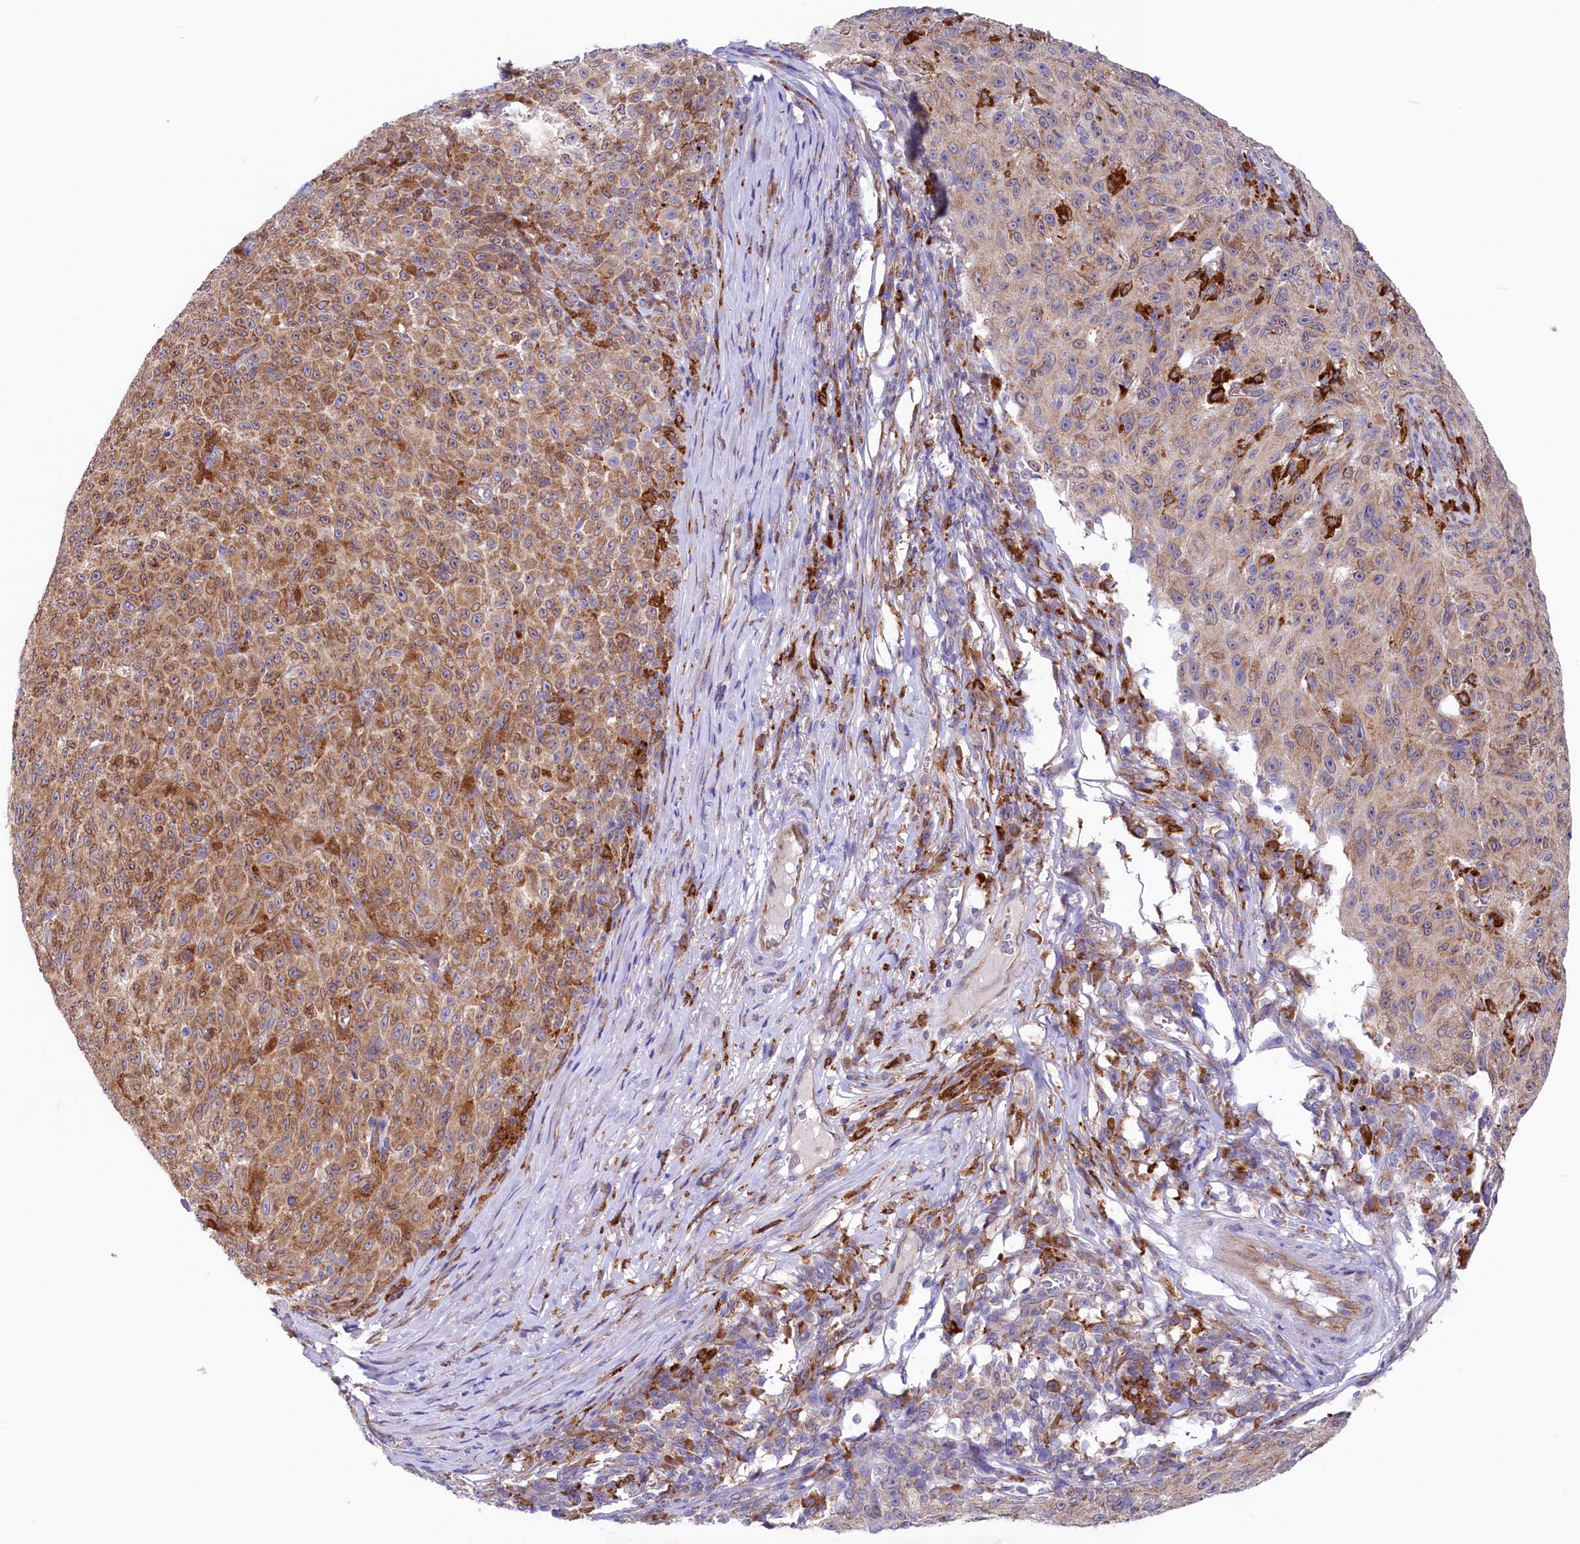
{"staining": {"intensity": "moderate", "quantity": ">75%", "location": "cytoplasmic/membranous"}, "tissue": "melanoma", "cell_type": "Tumor cells", "image_type": "cancer", "snomed": [{"axis": "morphology", "description": "Malignant melanoma, NOS"}, {"axis": "topography", "description": "Skin"}], "caption": "Tumor cells exhibit medium levels of moderate cytoplasmic/membranous positivity in about >75% of cells in melanoma.", "gene": "CHID1", "patient": {"sex": "female", "age": 82}}